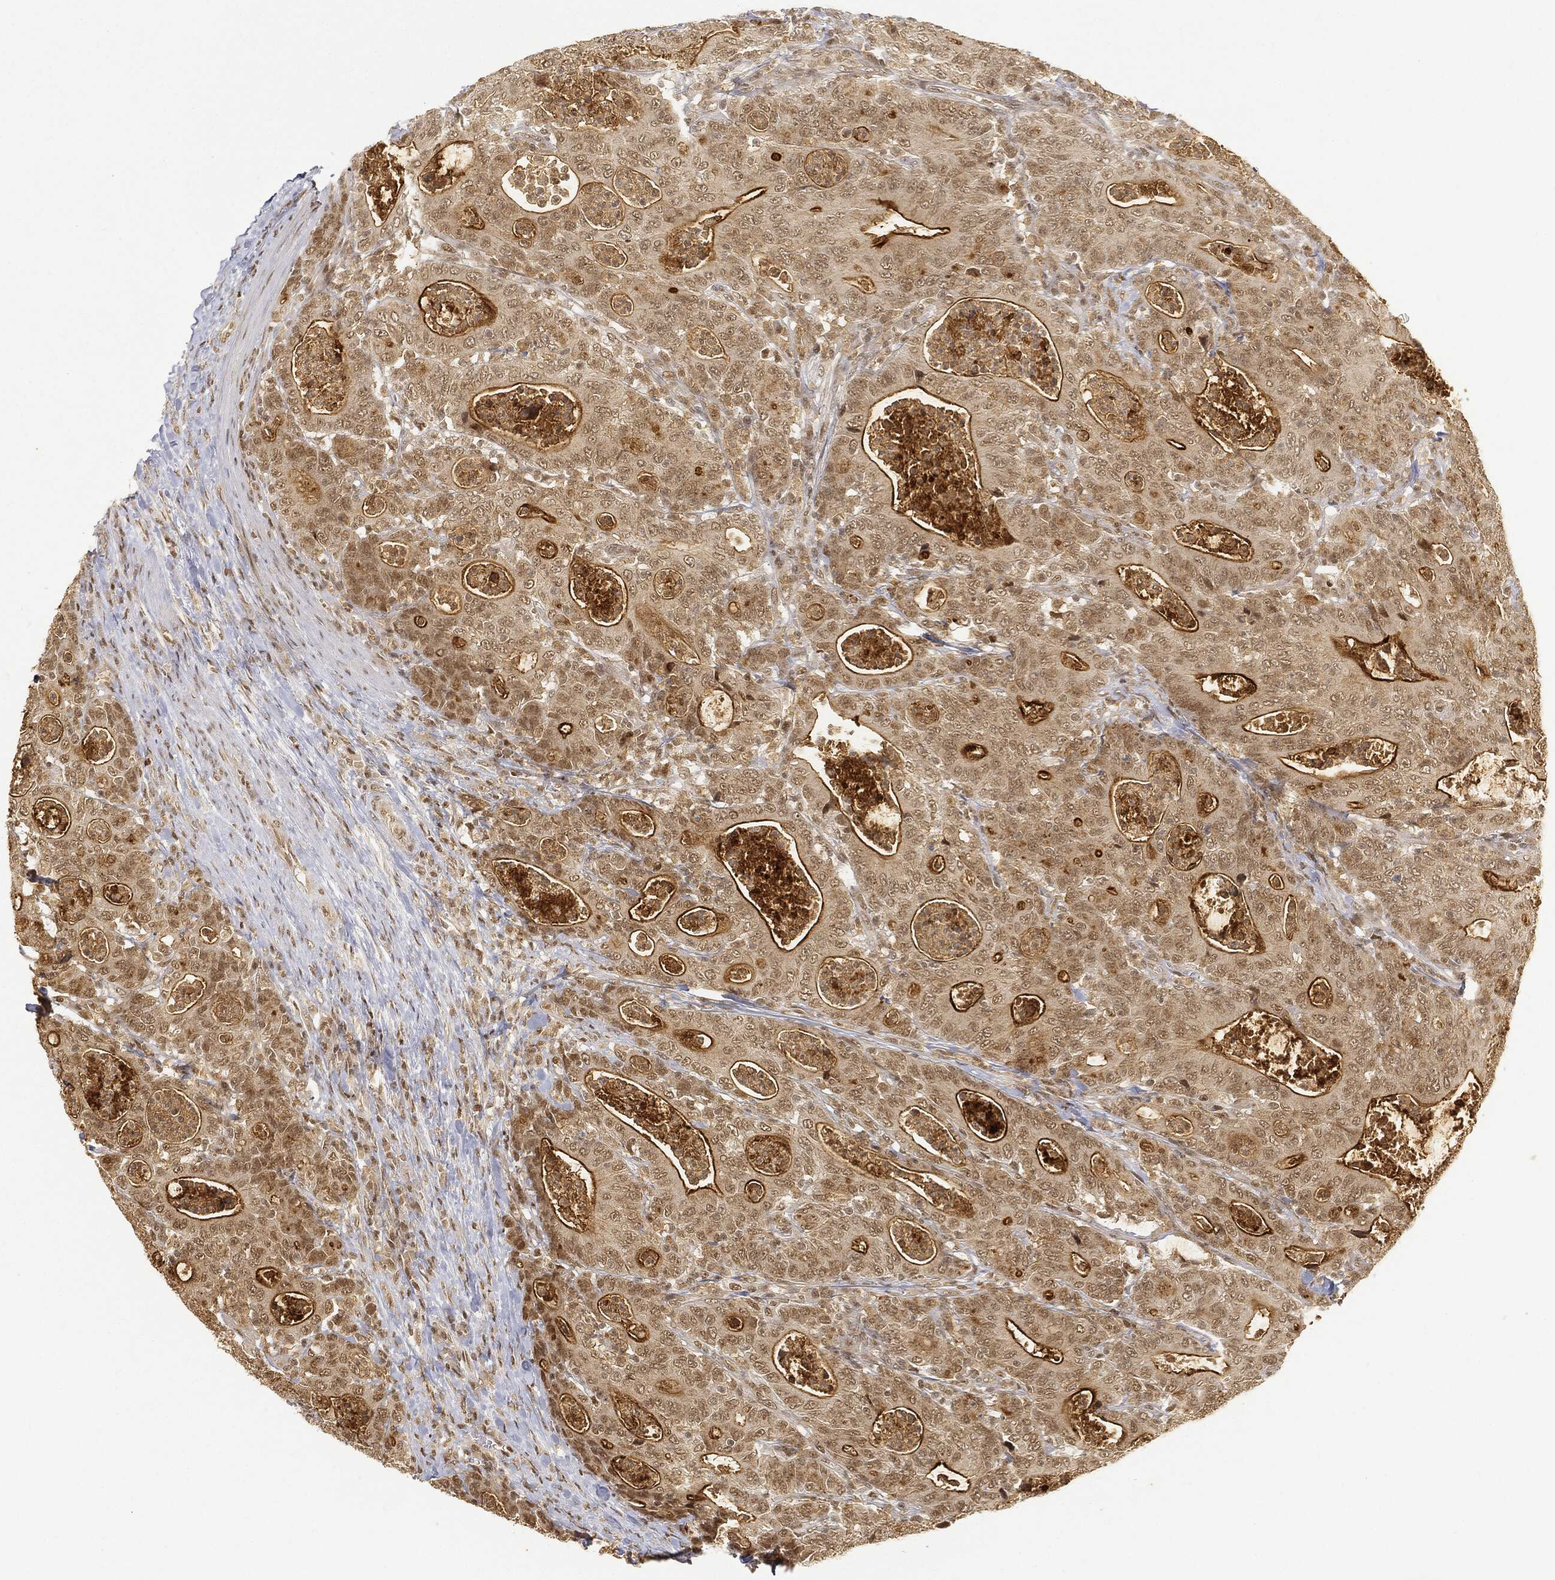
{"staining": {"intensity": "weak", "quantity": "25%-75%", "location": "cytoplasmic/membranous"}, "tissue": "colorectal cancer", "cell_type": "Tumor cells", "image_type": "cancer", "snomed": [{"axis": "morphology", "description": "Adenocarcinoma, NOS"}, {"axis": "topography", "description": "Colon"}], "caption": "Weak cytoplasmic/membranous staining is identified in about 25%-75% of tumor cells in adenocarcinoma (colorectal).", "gene": "CIB1", "patient": {"sex": "male", "age": 70}}